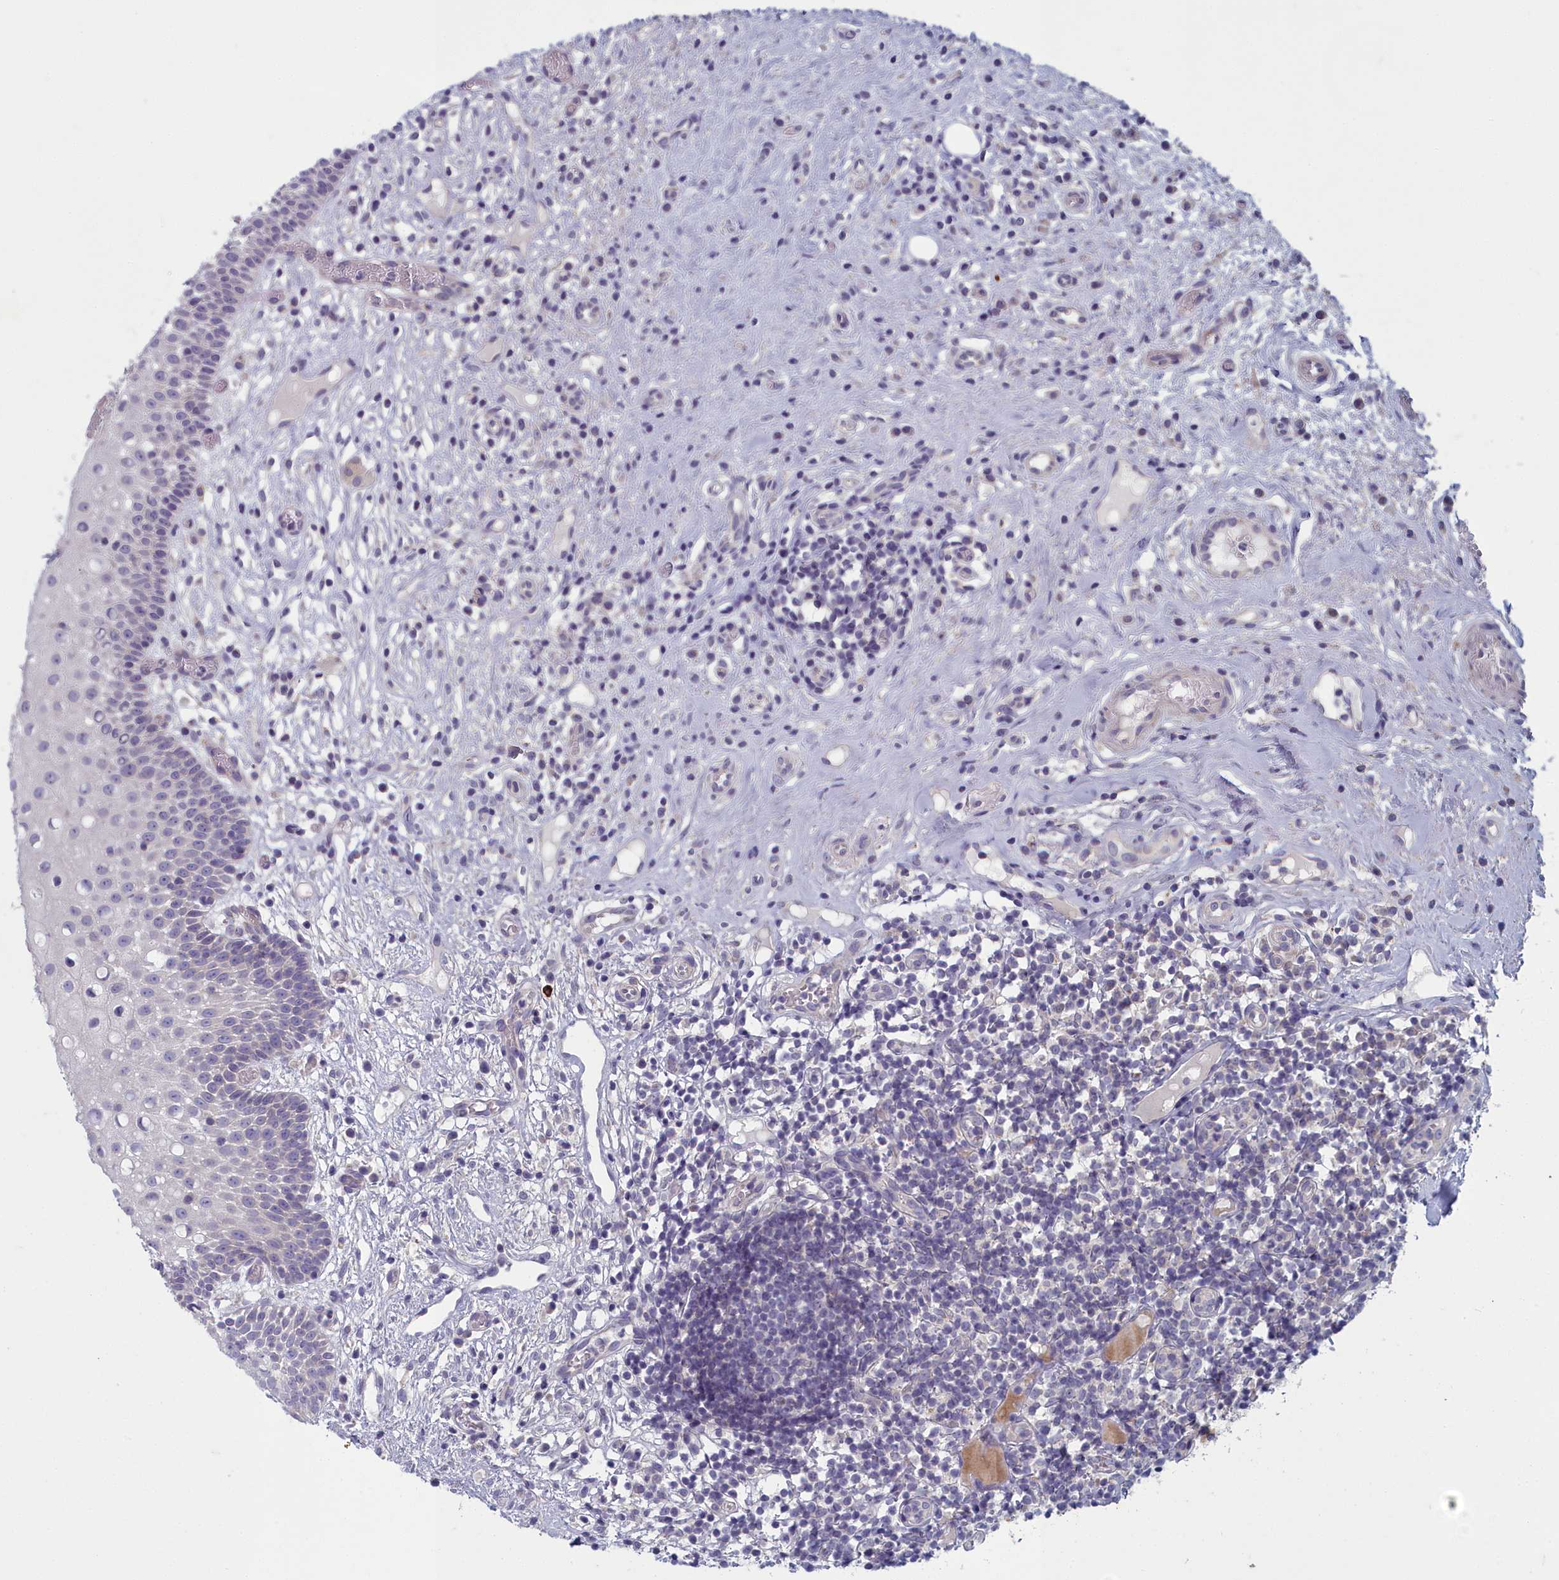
{"staining": {"intensity": "negative", "quantity": "none", "location": "none"}, "tissue": "oral mucosa", "cell_type": "Squamous epithelial cells", "image_type": "normal", "snomed": [{"axis": "morphology", "description": "Normal tissue, NOS"}, {"axis": "topography", "description": "Oral tissue"}], "caption": "Protein analysis of normal oral mucosa demonstrates no significant staining in squamous epithelial cells.", "gene": "INSYN2A", "patient": {"sex": "female", "age": 69}}